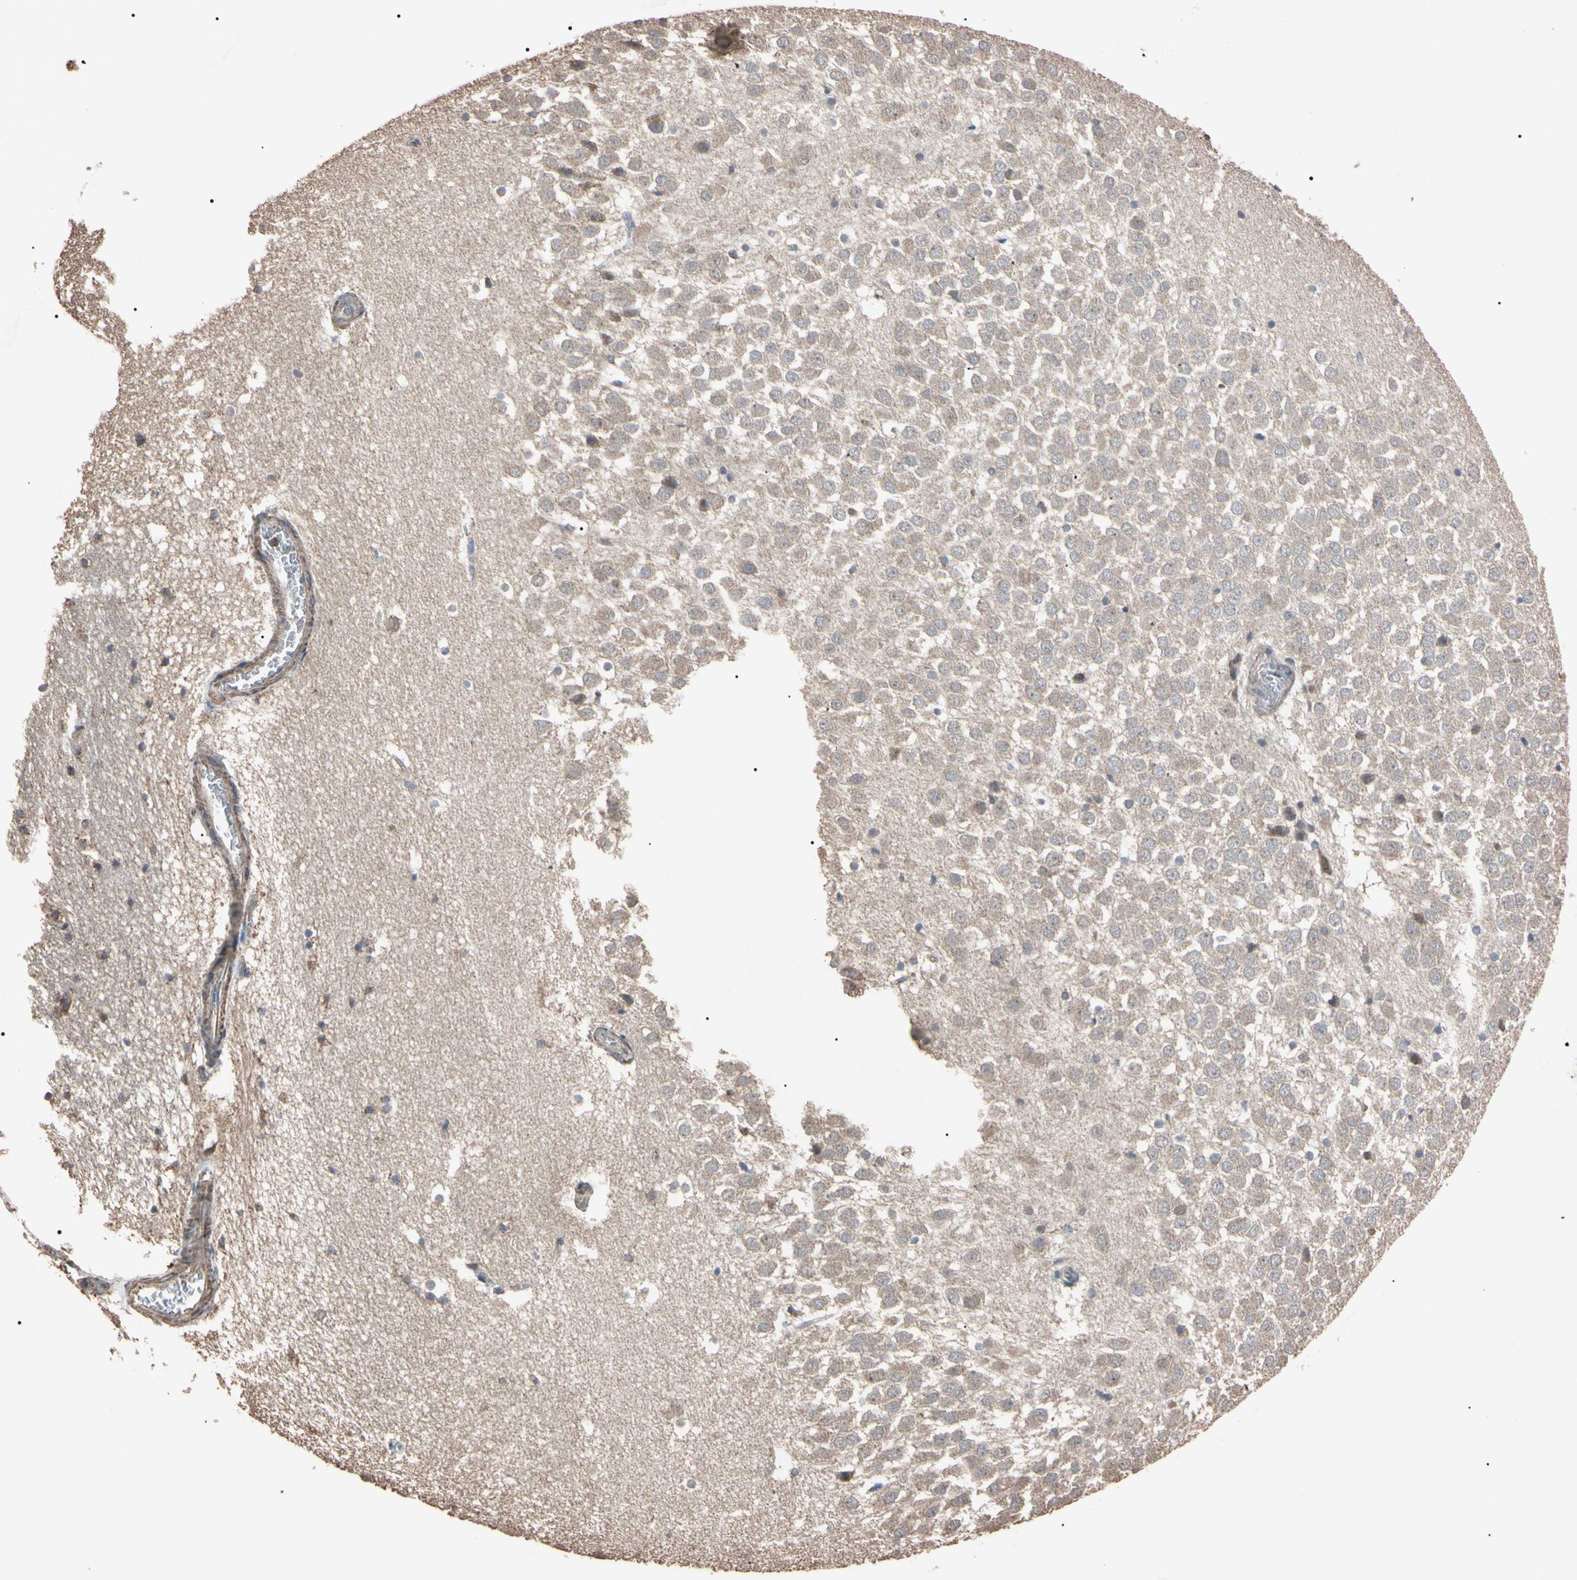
{"staining": {"intensity": "moderate", "quantity": "<25%", "location": "nuclear"}, "tissue": "hippocampus", "cell_type": "Glial cells", "image_type": "normal", "snomed": [{"axis": "morphology", "description": "Normal tissue, NOS"}, {"axis": "topography", "description": "Hippocampus"}], "caption": "A photomicrograph of hippocampus stained for a protein demonstrates moderate nuclear brown staining in glial cells.", "gene": "TNFRSF1A", "patient": {"sex": "male", "age": 45}}